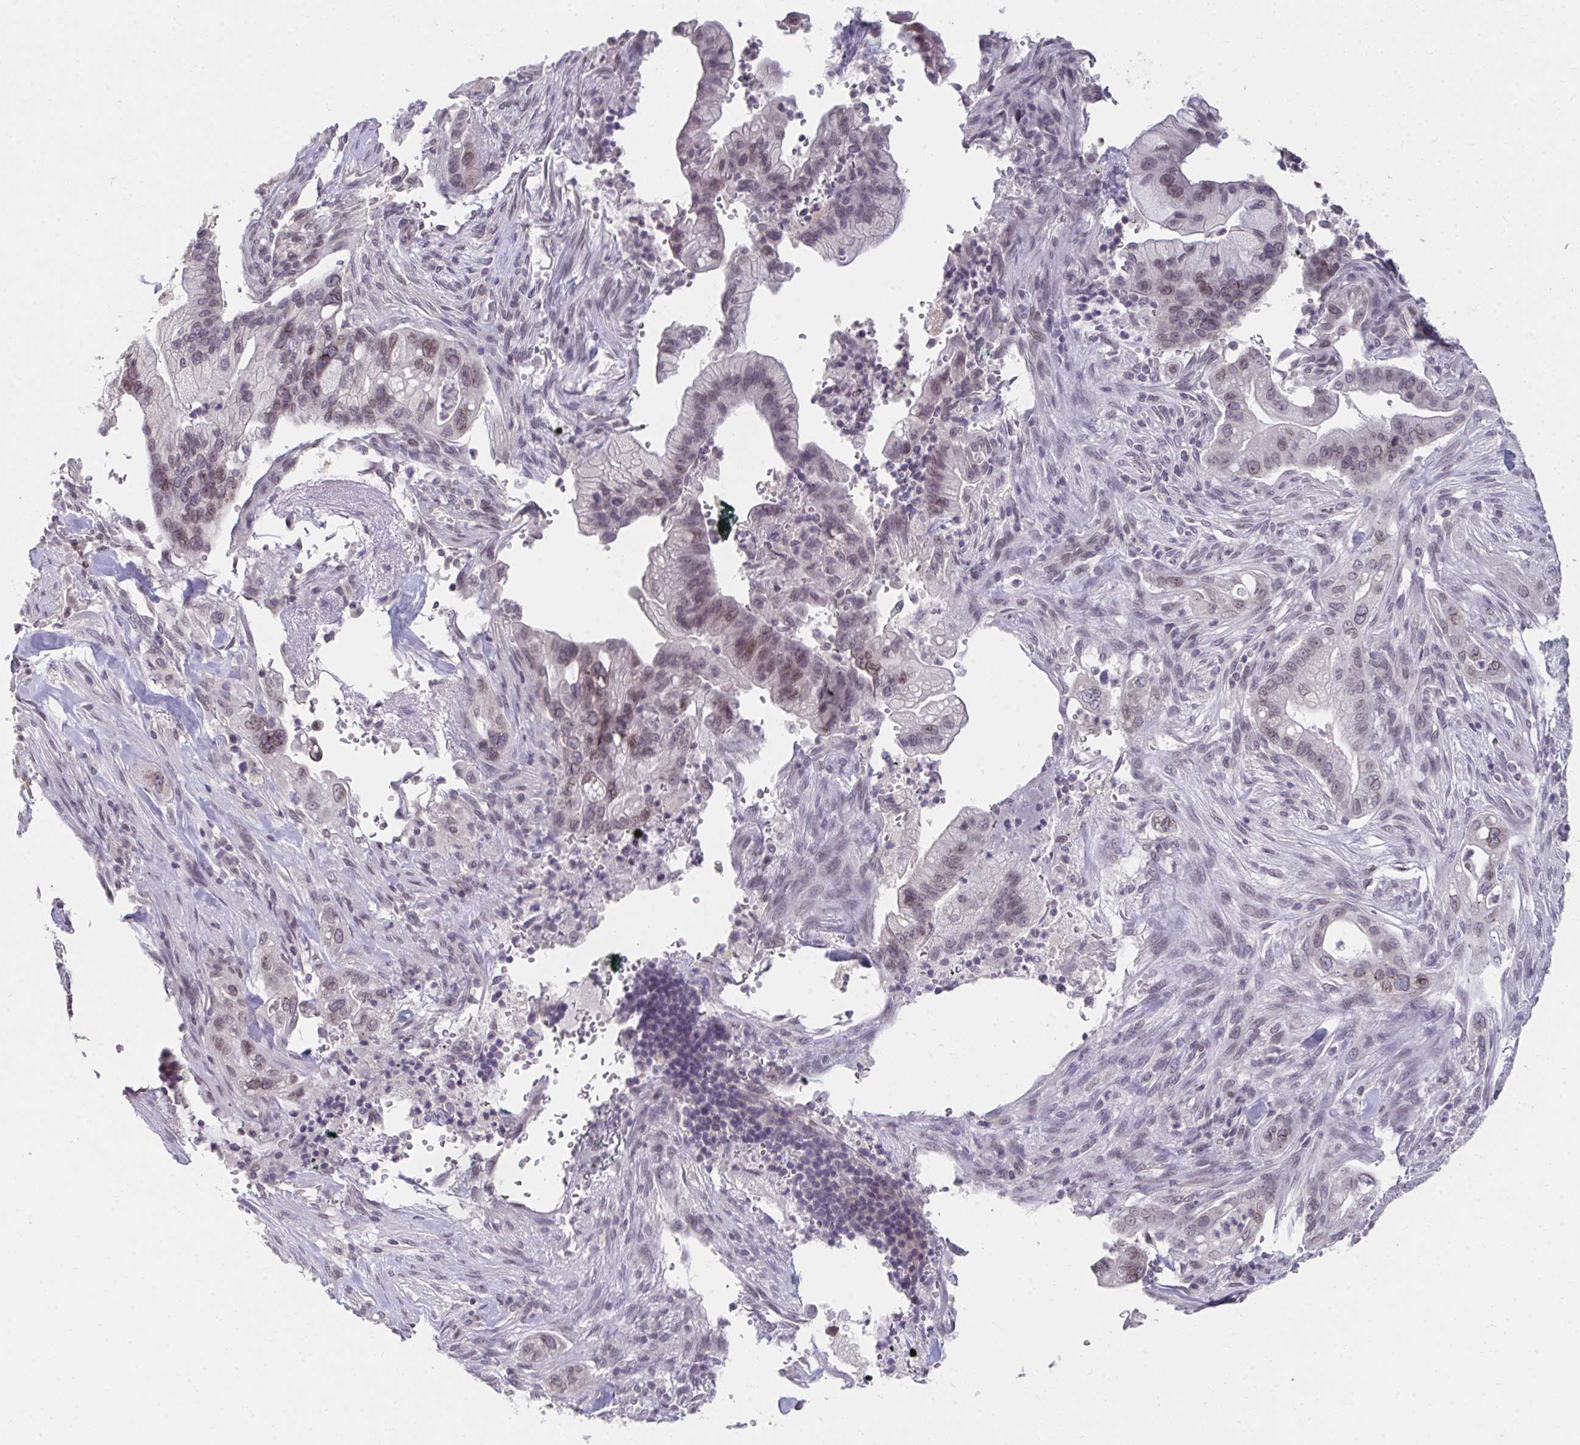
{"staining": {"intensity": "weak", "quantity": "25%-75%", "location": "nuclear"}, "tissue": "pancreatic cancer", "cell_type": "Tumor cells", "image_type": "cancer", "snomed": [{"axis": "morphology", "description": "Adenocarcinoma, NOS"}, {"axis": "topography", "description": "Pancreas"}], "caption": "High-power microscopy captured an immunohistochemistry (IHC) histopathology image of pancreatic adenocarcinoma, revealing weak nuclear staining in about 25%-75% of tumor cells. (DAB (3,3'-diaminobenzidine) = brown stain, brightfield microscopy at high magnification).", "gene": "NUP133", "patient": {"sex": "male", "age": 44}}